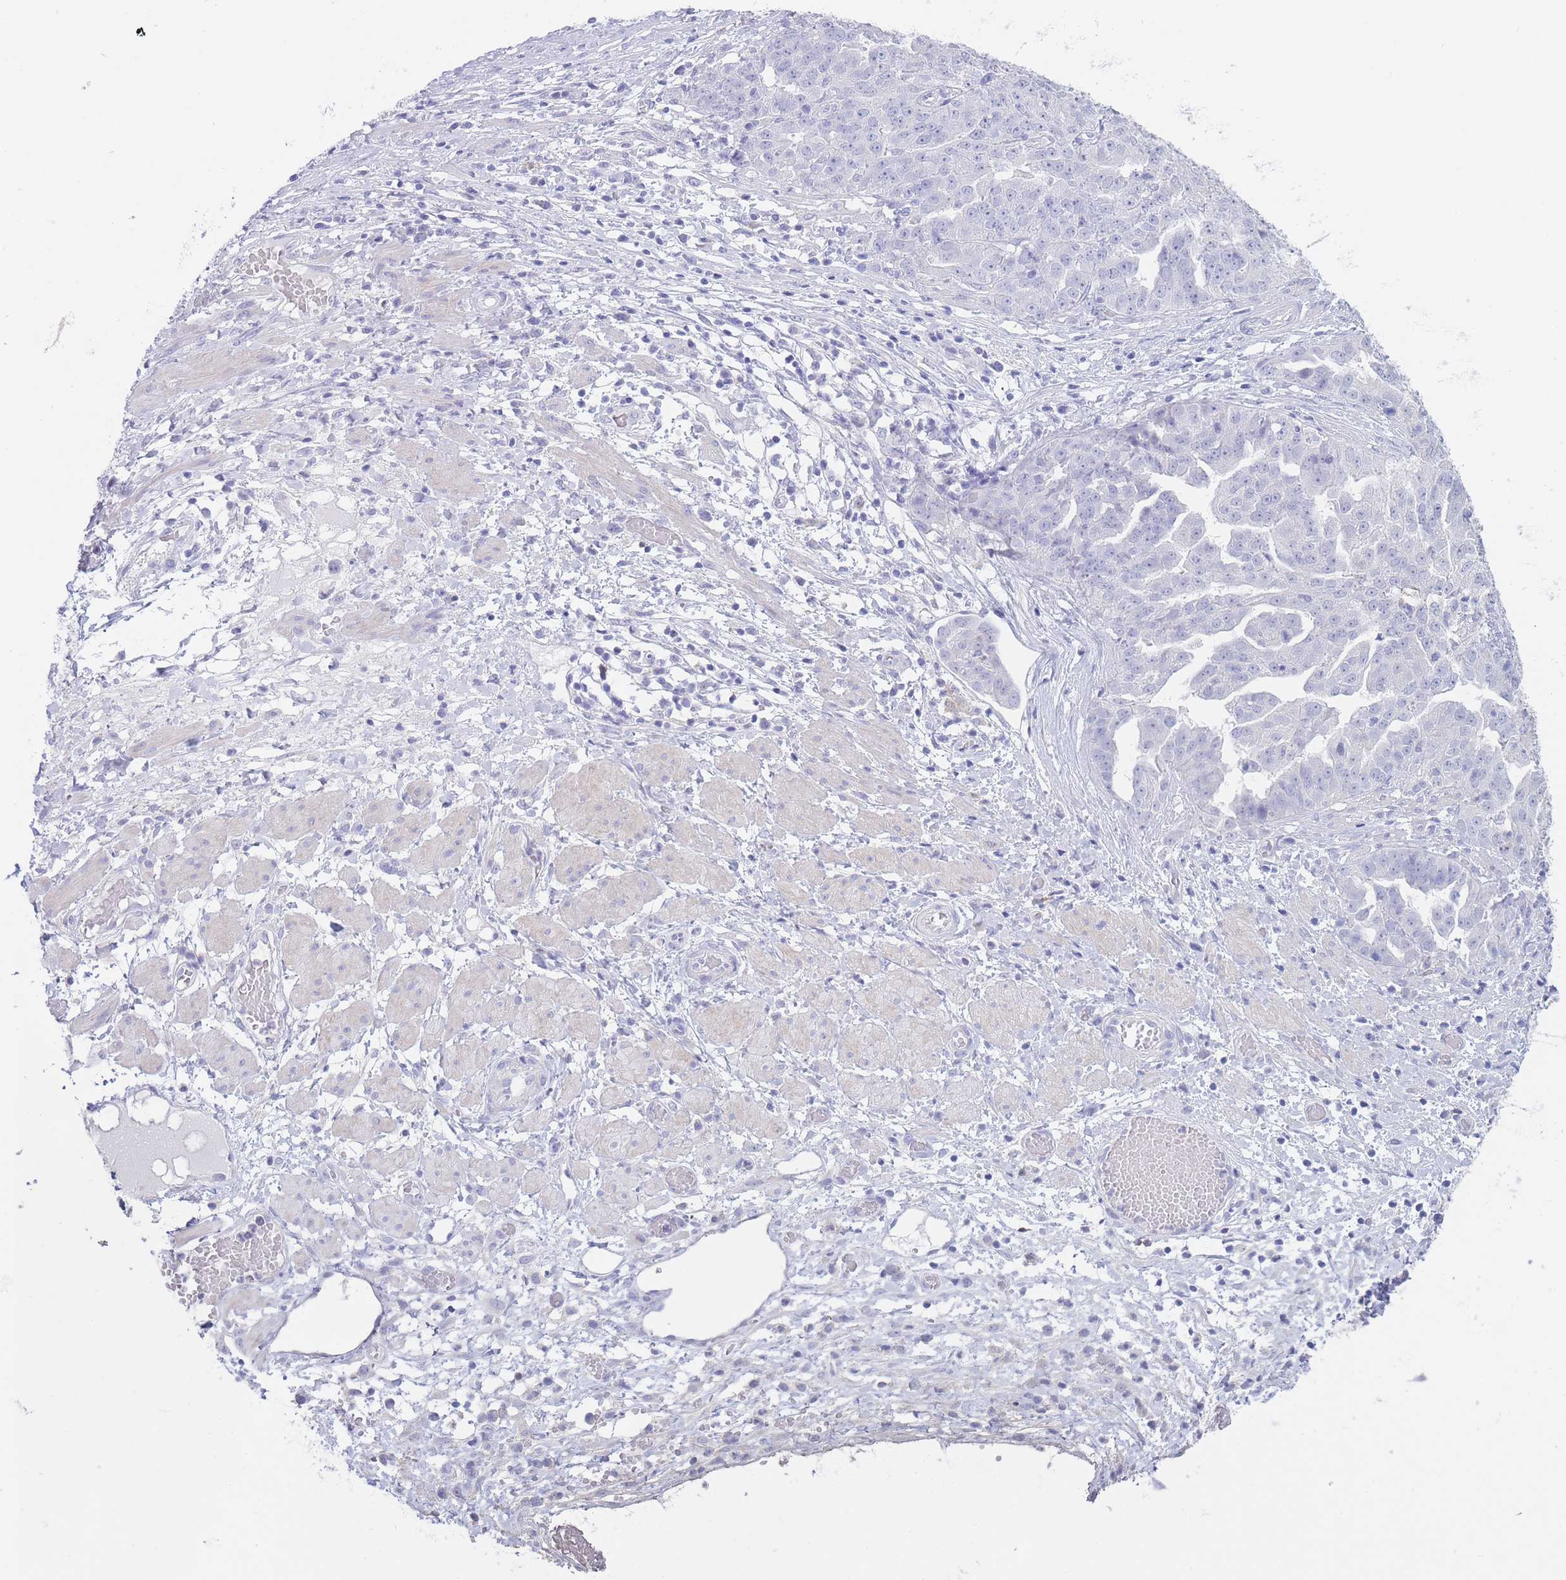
{"staining": {"intensity": "negative", "quantity": "none", "location": "none"}, "tissue": "ovarian cancer", "cell_type": "Tumor cells", "image_type": "cancer", "snomed": [{"axis": "morphology", "description": "Cystadenocarcinoma, serous, NOS"}, {"axis": "topography", "description": "Ovary"}], "caption": "Serous cystadenocarcinoma (ovarian) was stained to show a protein in brown. There is no significant positivity in tumor cells. (DAB (3,3'-diaminobenzidine) immunohistochemistry (IHC), high magnification).", "gene": "CD37", "patient": {"sex": "female", "age": 58}}